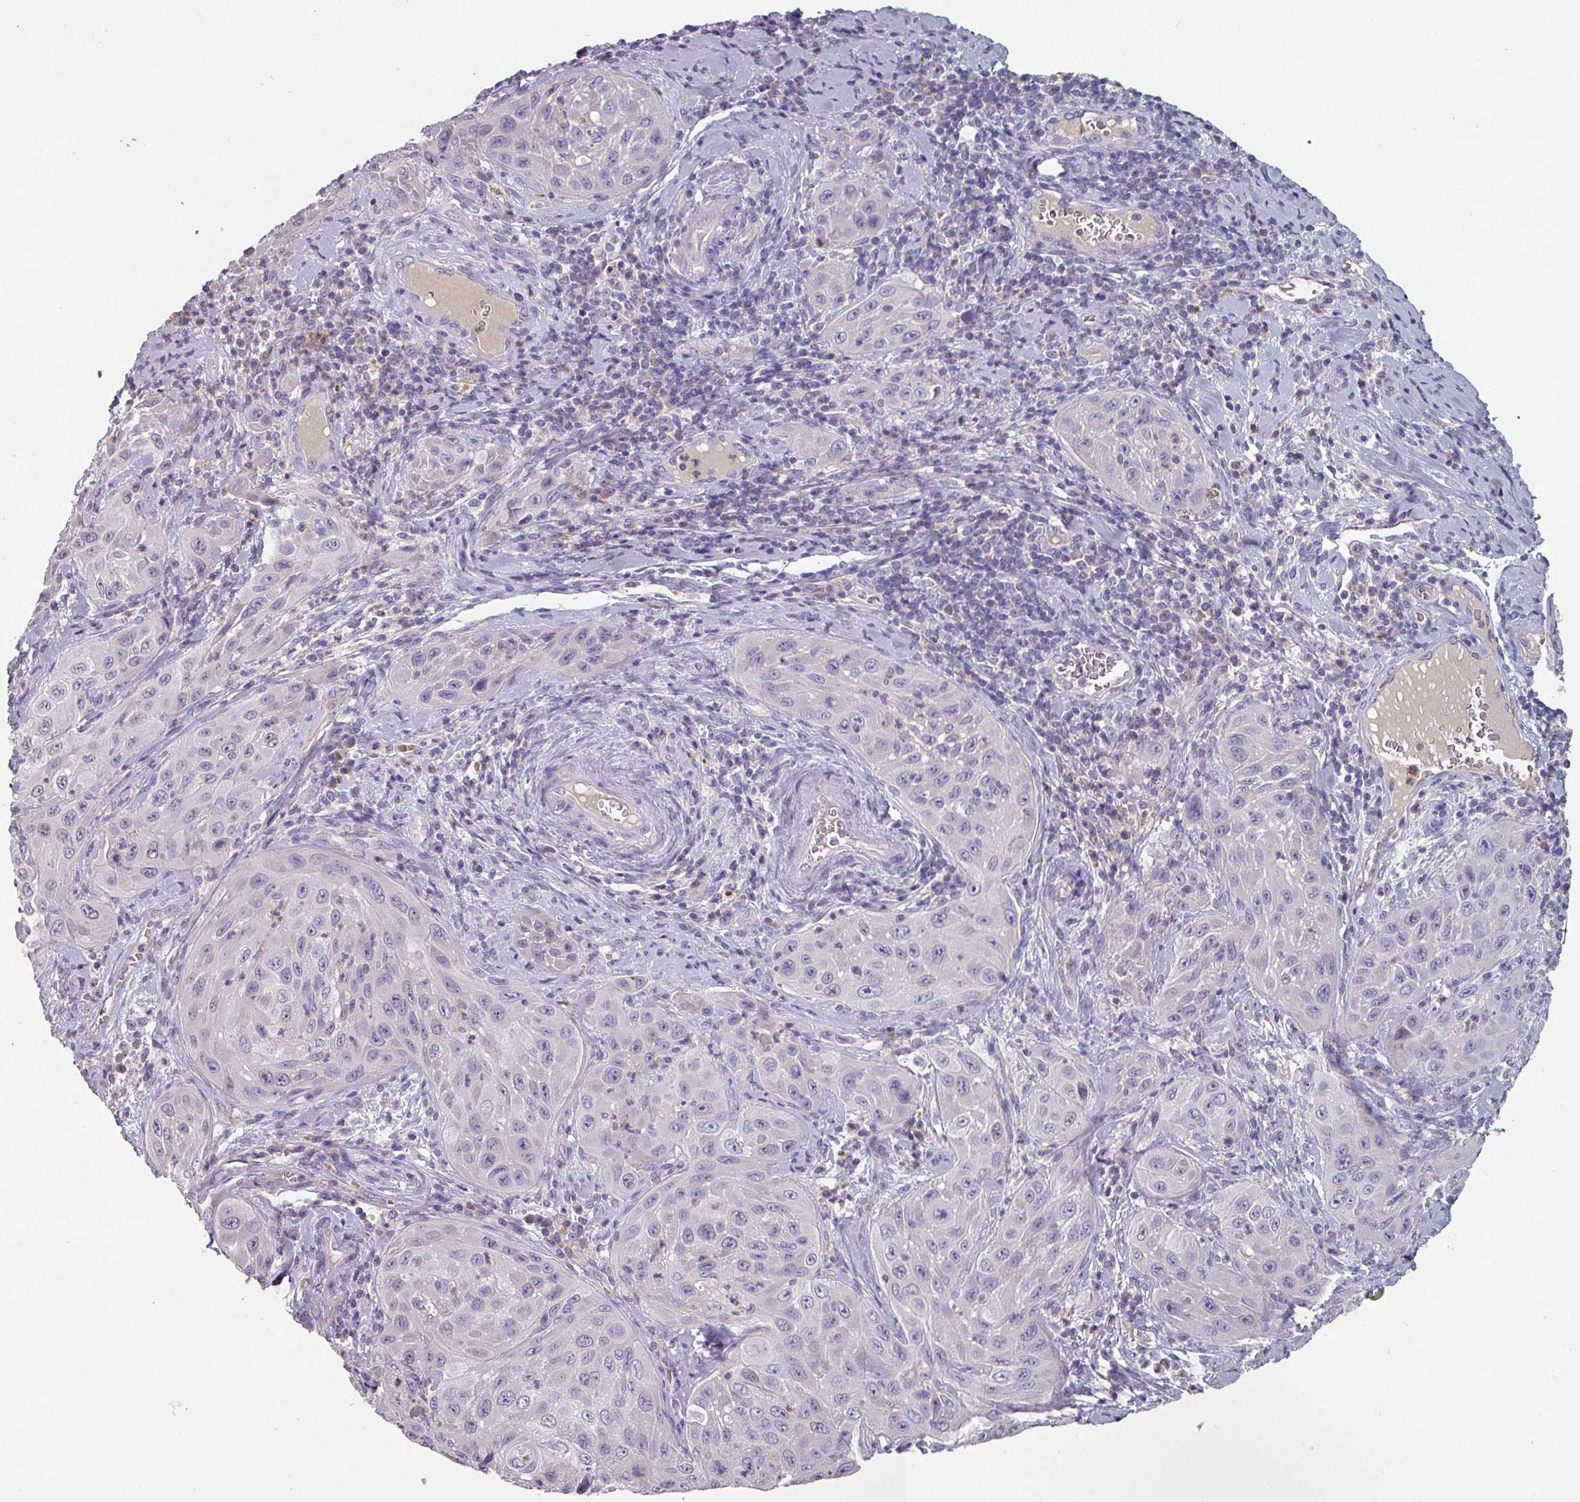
{"staining": {"intensity": "negative", "quantity": "none", "location": "none"}, "tissue": "cervical cancer", "cell_type": "Tumor cells", "image_type": "cancer", "snomed": [{"axis": "morphology", "description": "Squamous cell carcinoma, NOS"}, {"axis": "topography", "description": "Cervix"}], "caption": "A high-resolution histopathology image shows immunohistochemistry (IHC) staining of cervical squamous cell carcinoma, which reveals no significant expression in tumor cells.", "gene": "PRAMEF8", "patient": {"sex": "female", "age": 42}}